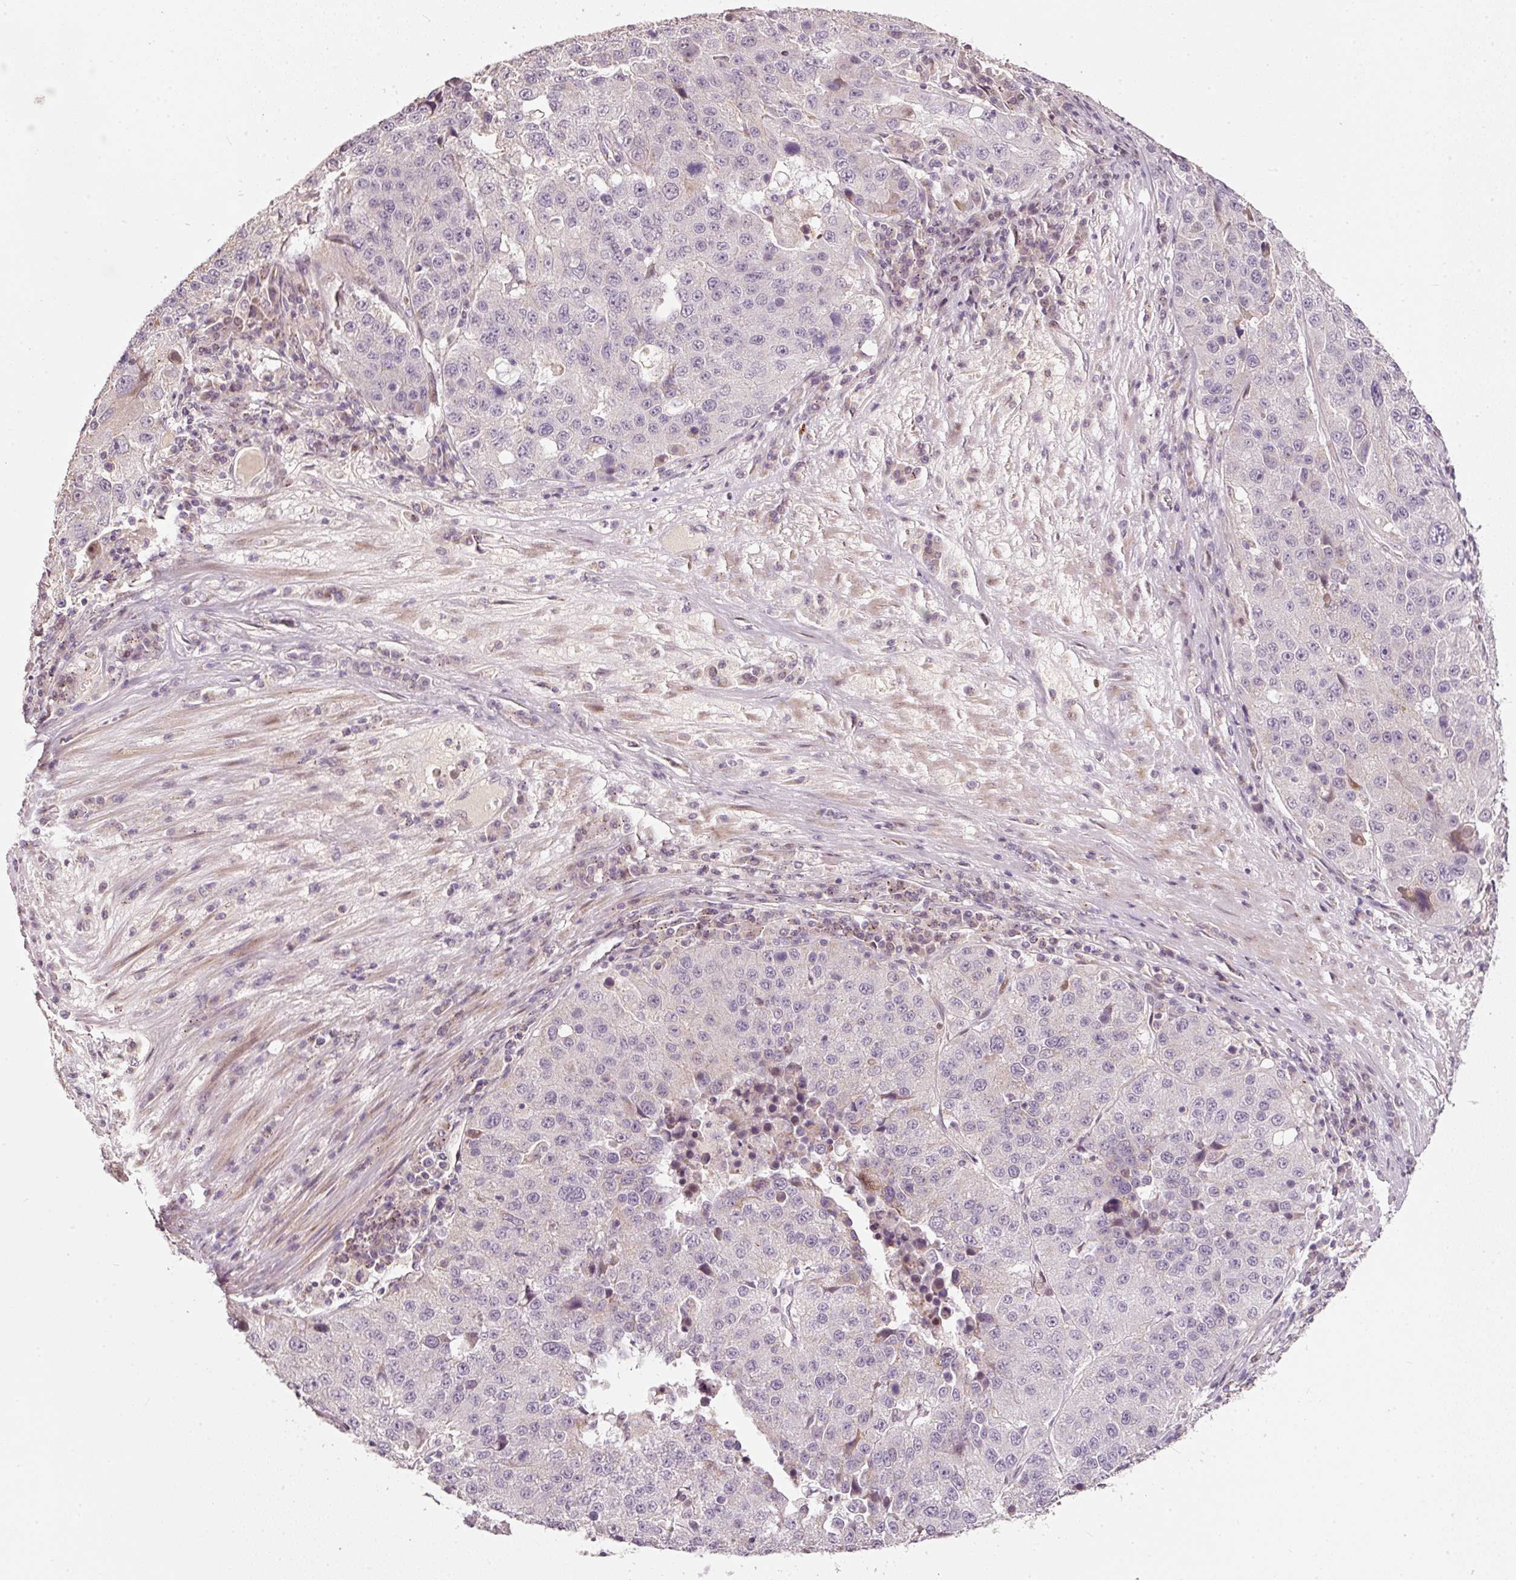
{"staining": {"intensity": "negative", "quantity": "none", "location": "none"}, "tissue": "stomach cancer", "cell_type": "Tumor cells", "image_type": "cancer", "snomed": [{"axis": "morphology", "description": "Adenocarcinoma, NOS"}, {"axis": "topography", "description": "Stomach"}], "caption": "A histopathology image of stomach cancer stained for a protein reveals no brown staining in tumor cells. (Brightfield microscopy of DAB immunohistochemistry at high magnification).", "gene": "TOB2", "patient": {"sex": "male", "age": 71}}